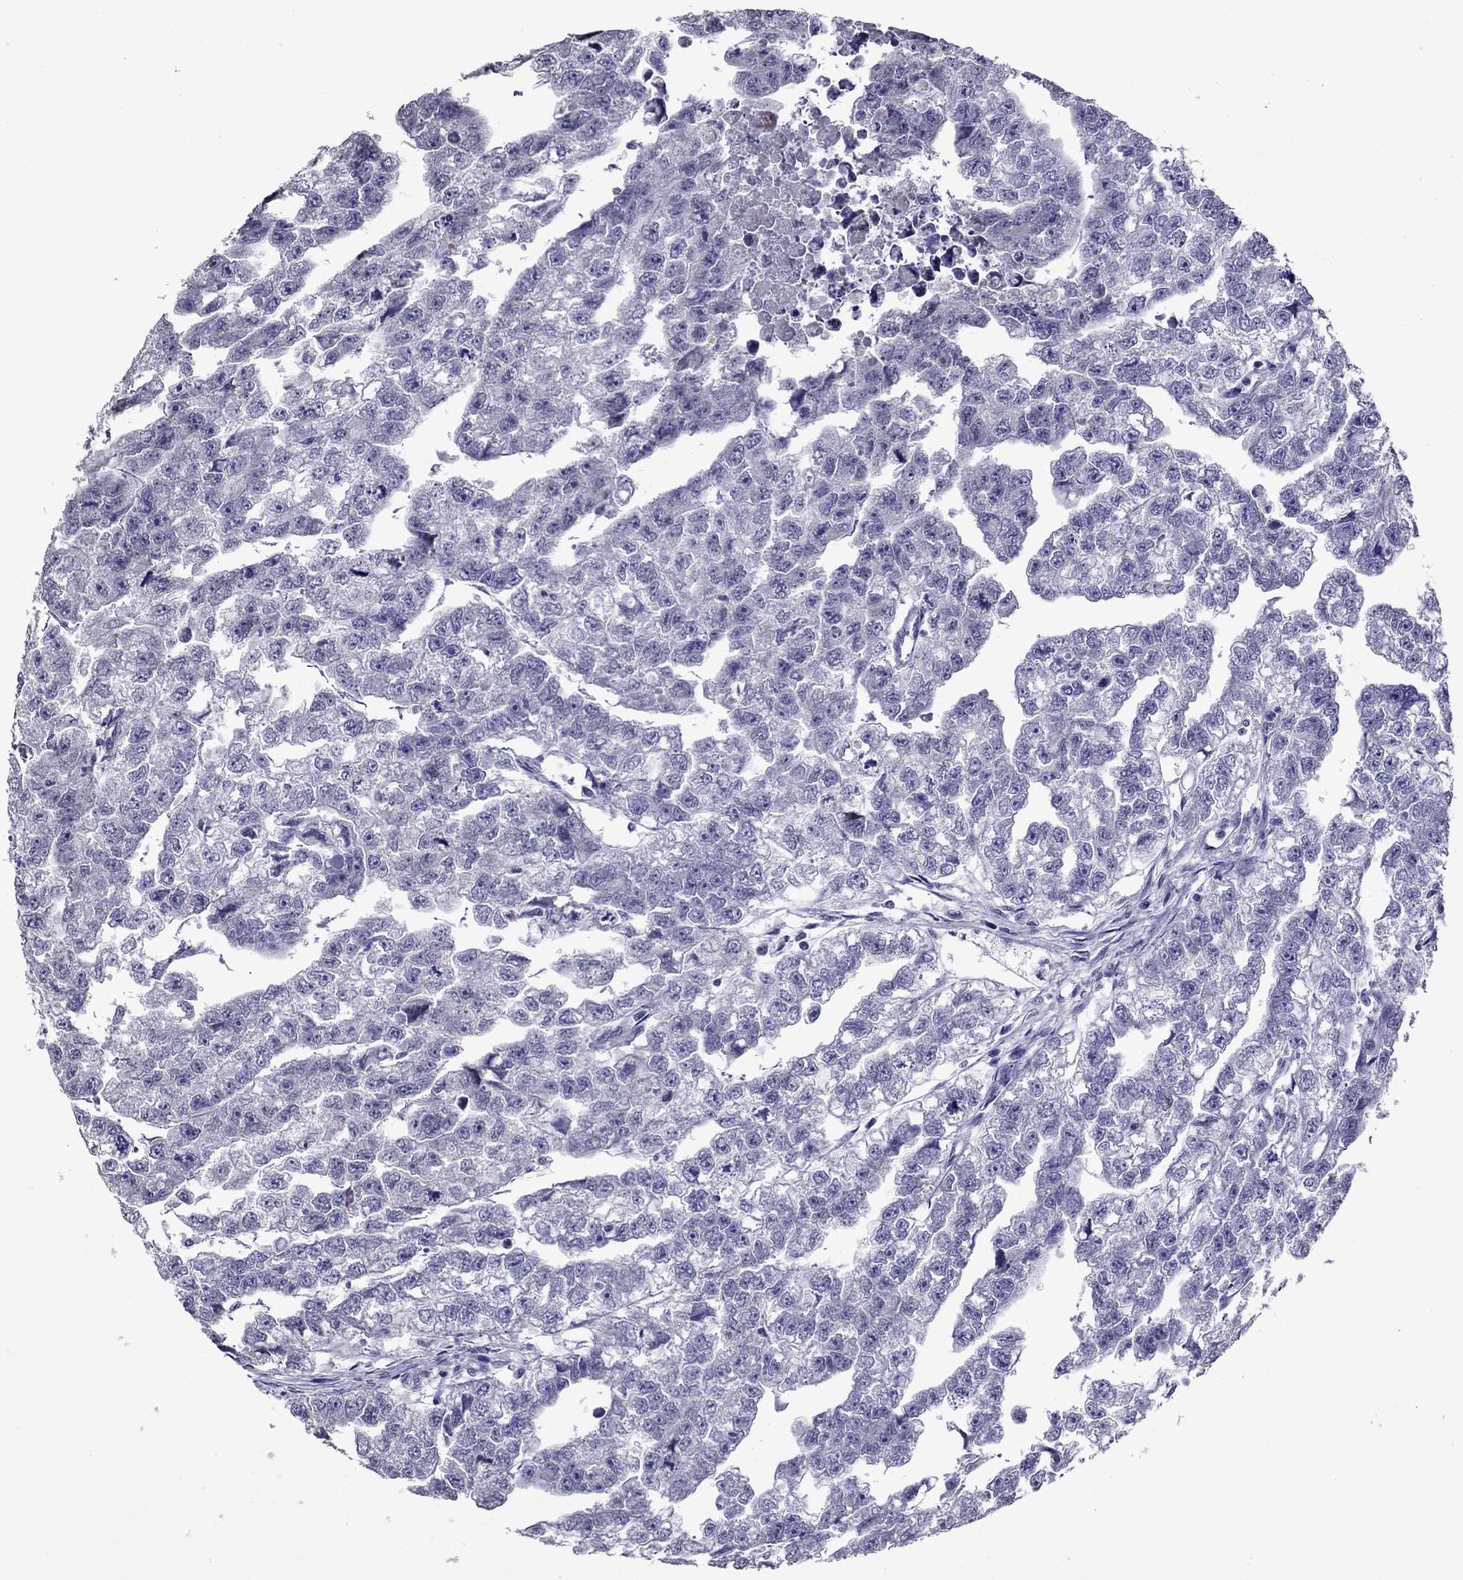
{"staining": {"intensity": "negative", "quantity": "none", "location": "none"}, "tissue": "testis cancer", "cell_type": "Tumor cells", "image_type": "cancer", "snomed": [{"axis": "morphology", "description": "Carcinoma, Embryonal, NOS"}, {"axis": "morphology", "description": "Teratoma, malignant, NOS"}, {"axis": "topography", "description": "Testis"}], "caption": "This is an immunohistochemistry micrograph of human embryonal carcinoma (testis). There is no expression in tumor cells.", "gene": "RGS8", "patient": {"sex": "male", "age": 44}}